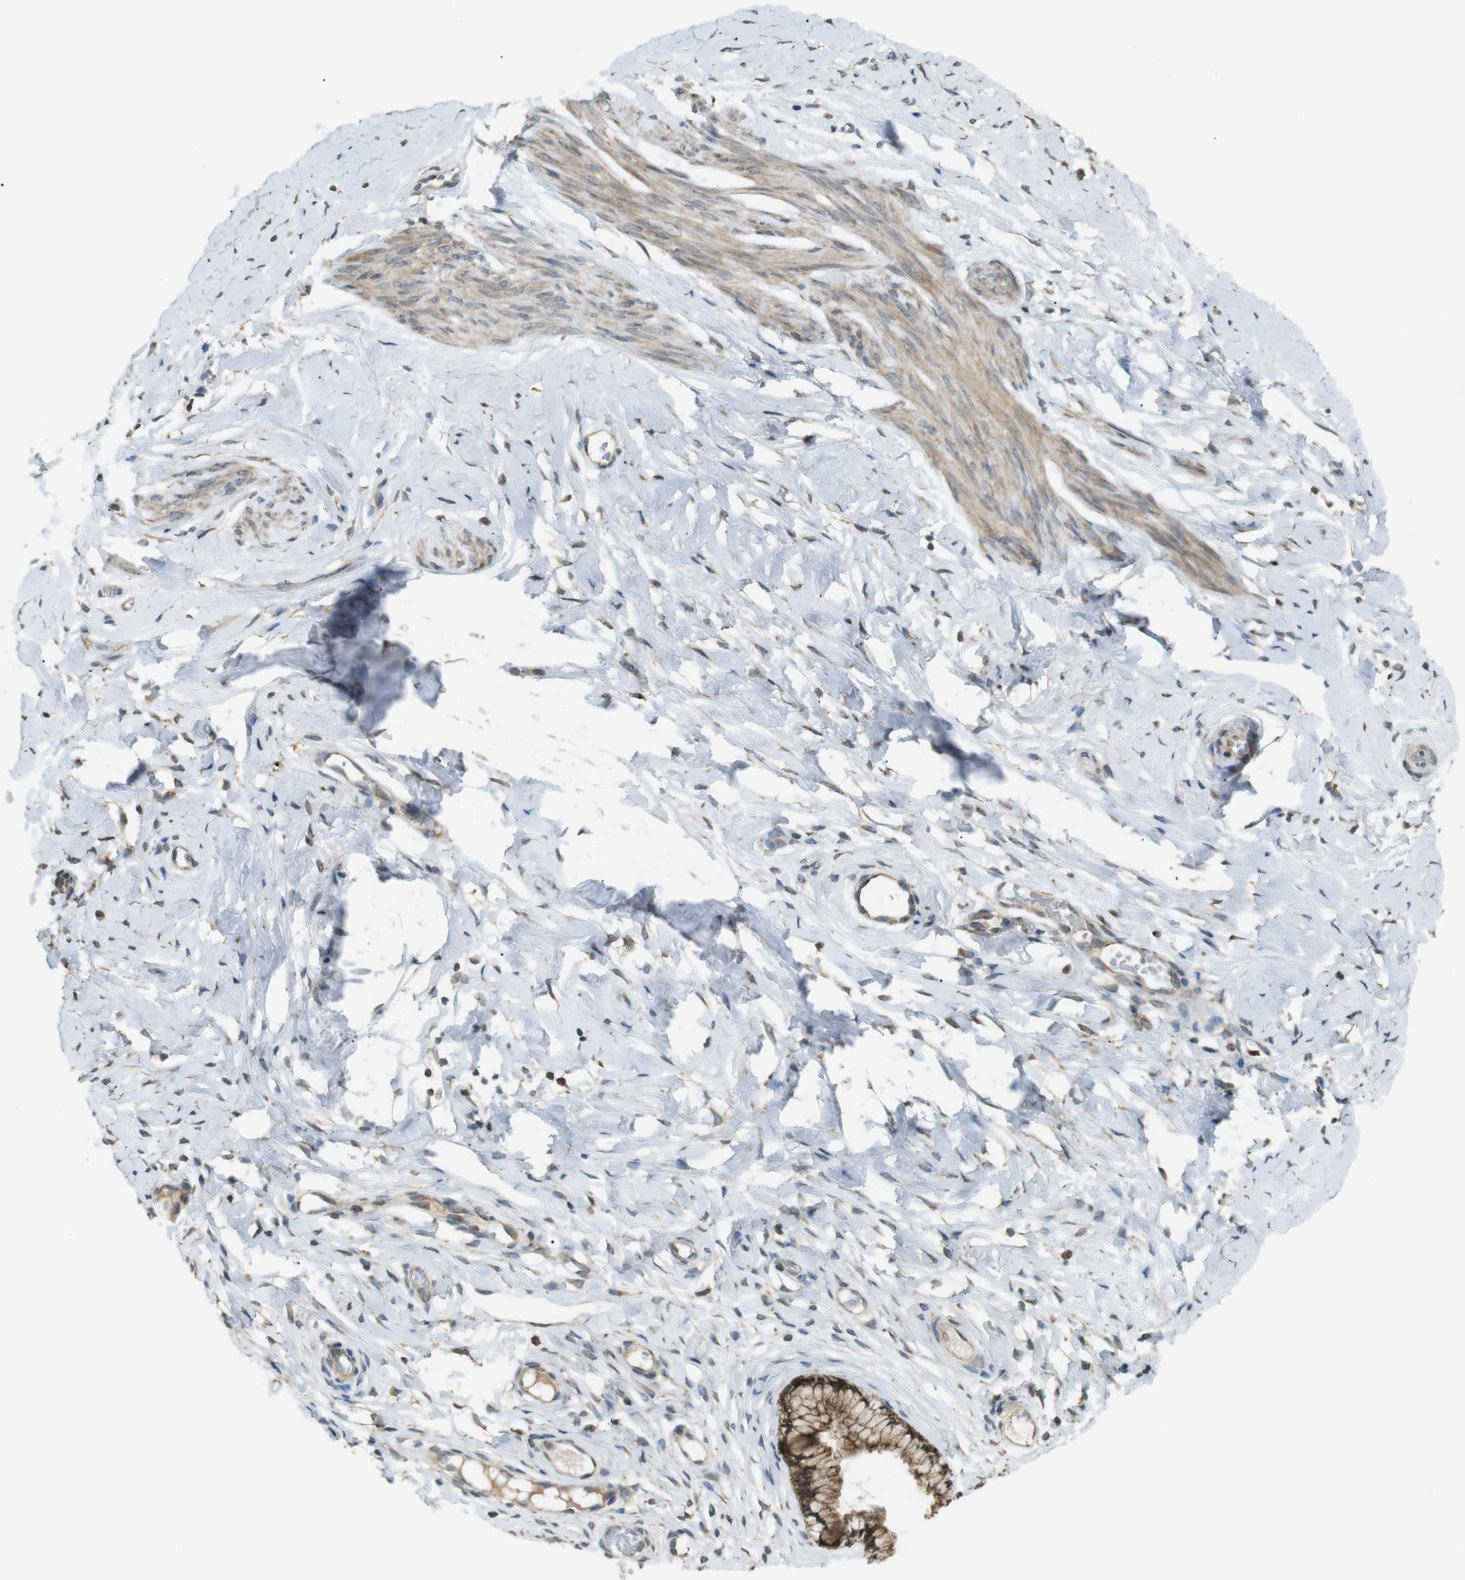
{"staining": {"intensity": "moderate", "quantity": ">75%", "location": "cytoplasmic/membranous"}, "tissue": "cervix", "cell_type": "Glandular cells", "image_type": "normal", "snomed": [{"axis": "morphology", "description": "Normal tissue, NOS"}, {"axis": "topography", "description": "Cervix"}], "caption": "Immunohistochemistry (DAB (3,3'-diaminobenzidine)) staining of unremarkable human cervix demonstrates moderate cytoplasmic/membranous protein positivity in approximately >75% of glandular cells.", "gene": "TMED4", "patient": {"sex": "female", "age": 65}}